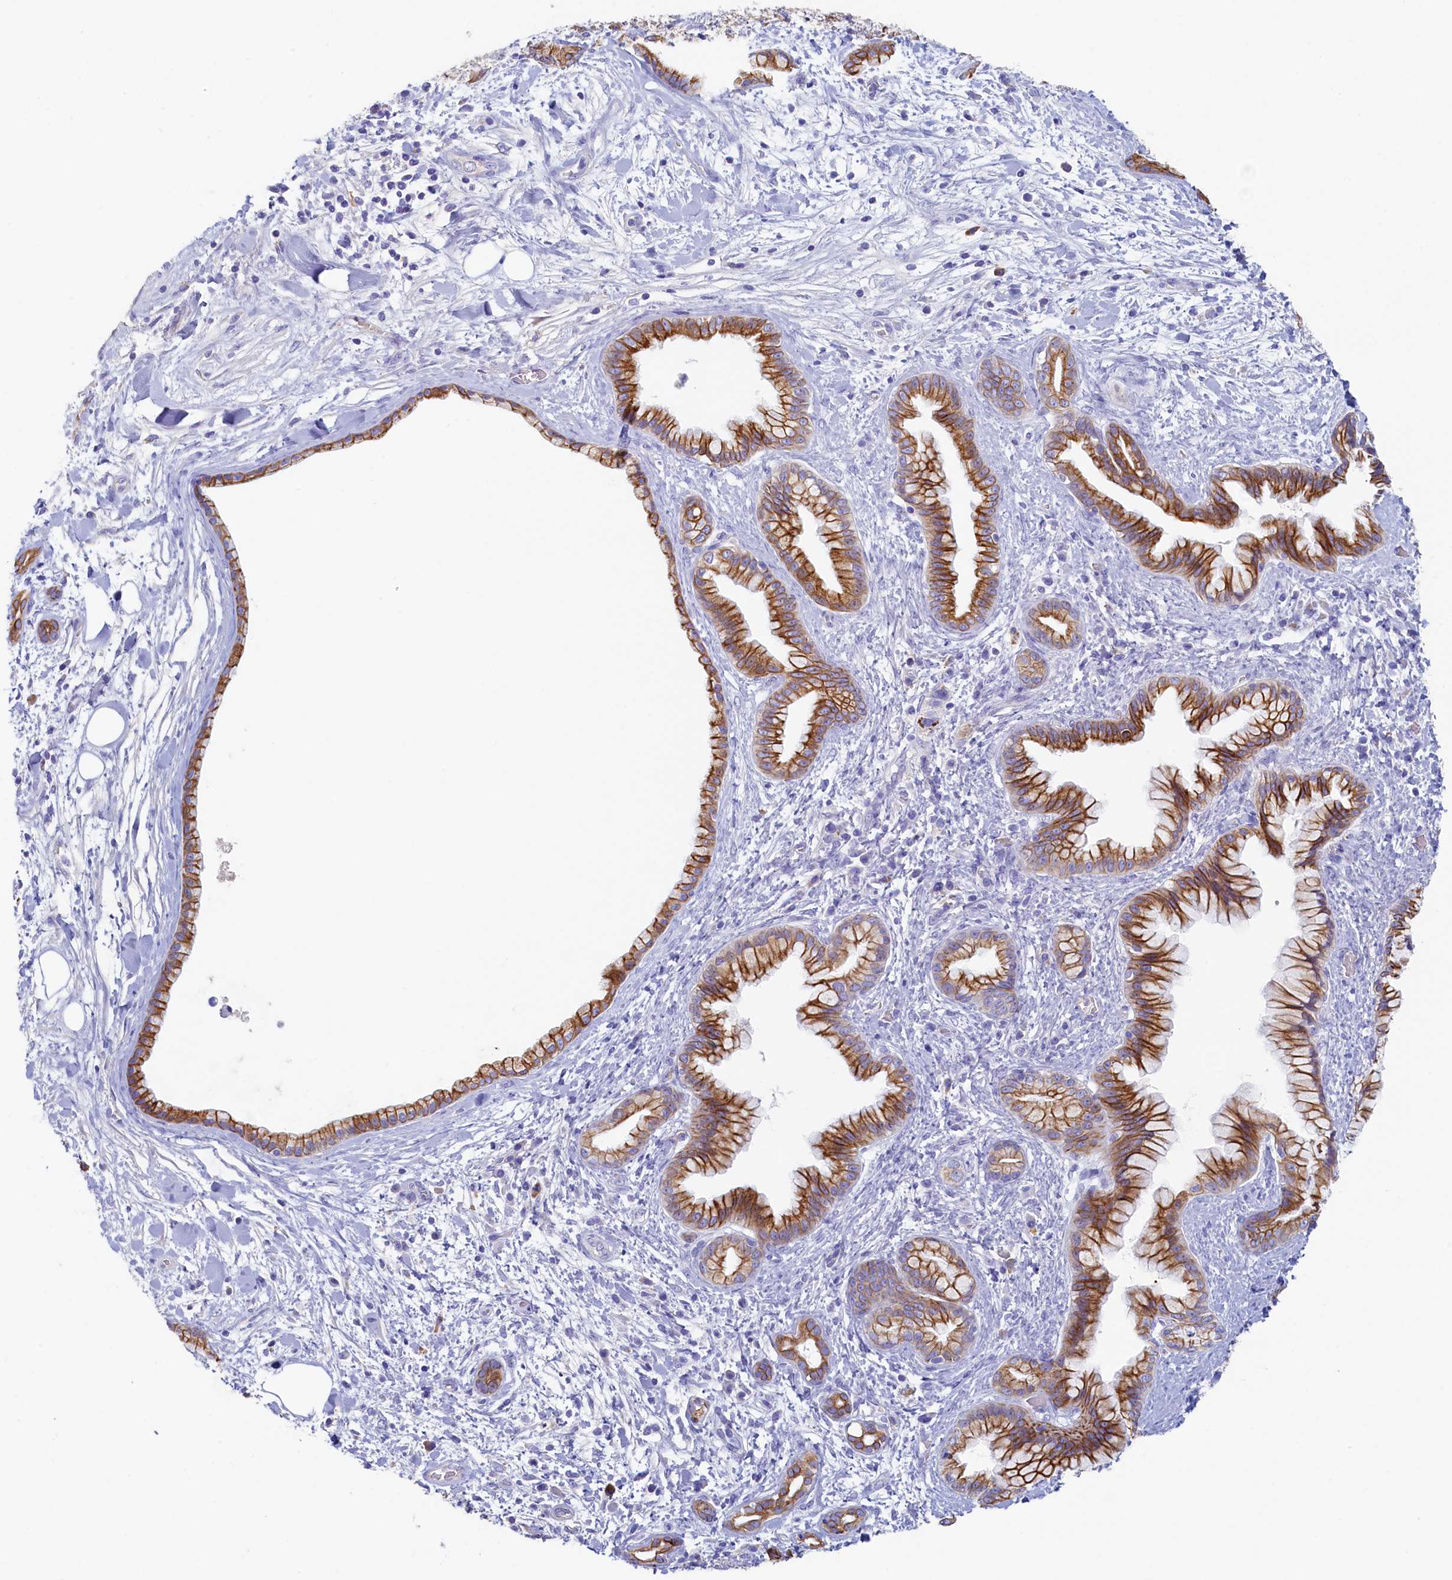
{"staining": {"intensity": "strong", "quantity": ">75%", "location": "cytoplasmic/membranous"}, "tissue": "pancreatic cancer", "cell_type": "Tumor cells", "image_type": "cancer", "snomed": [{"axis": "morphology", "description": "Adenocarcinoma, NOS"}, {"axis": "topography", "description": "Pancreas"}], "caption": "Immunohistochemical staining of adenocarcinoma (pancreatic) exhibits high levels of strong cytoplasmic/membranous staining in approximately >75% of tumor cells.", "gene": "GUCA1C", "patient": {"sex": "female", "age": 78}}